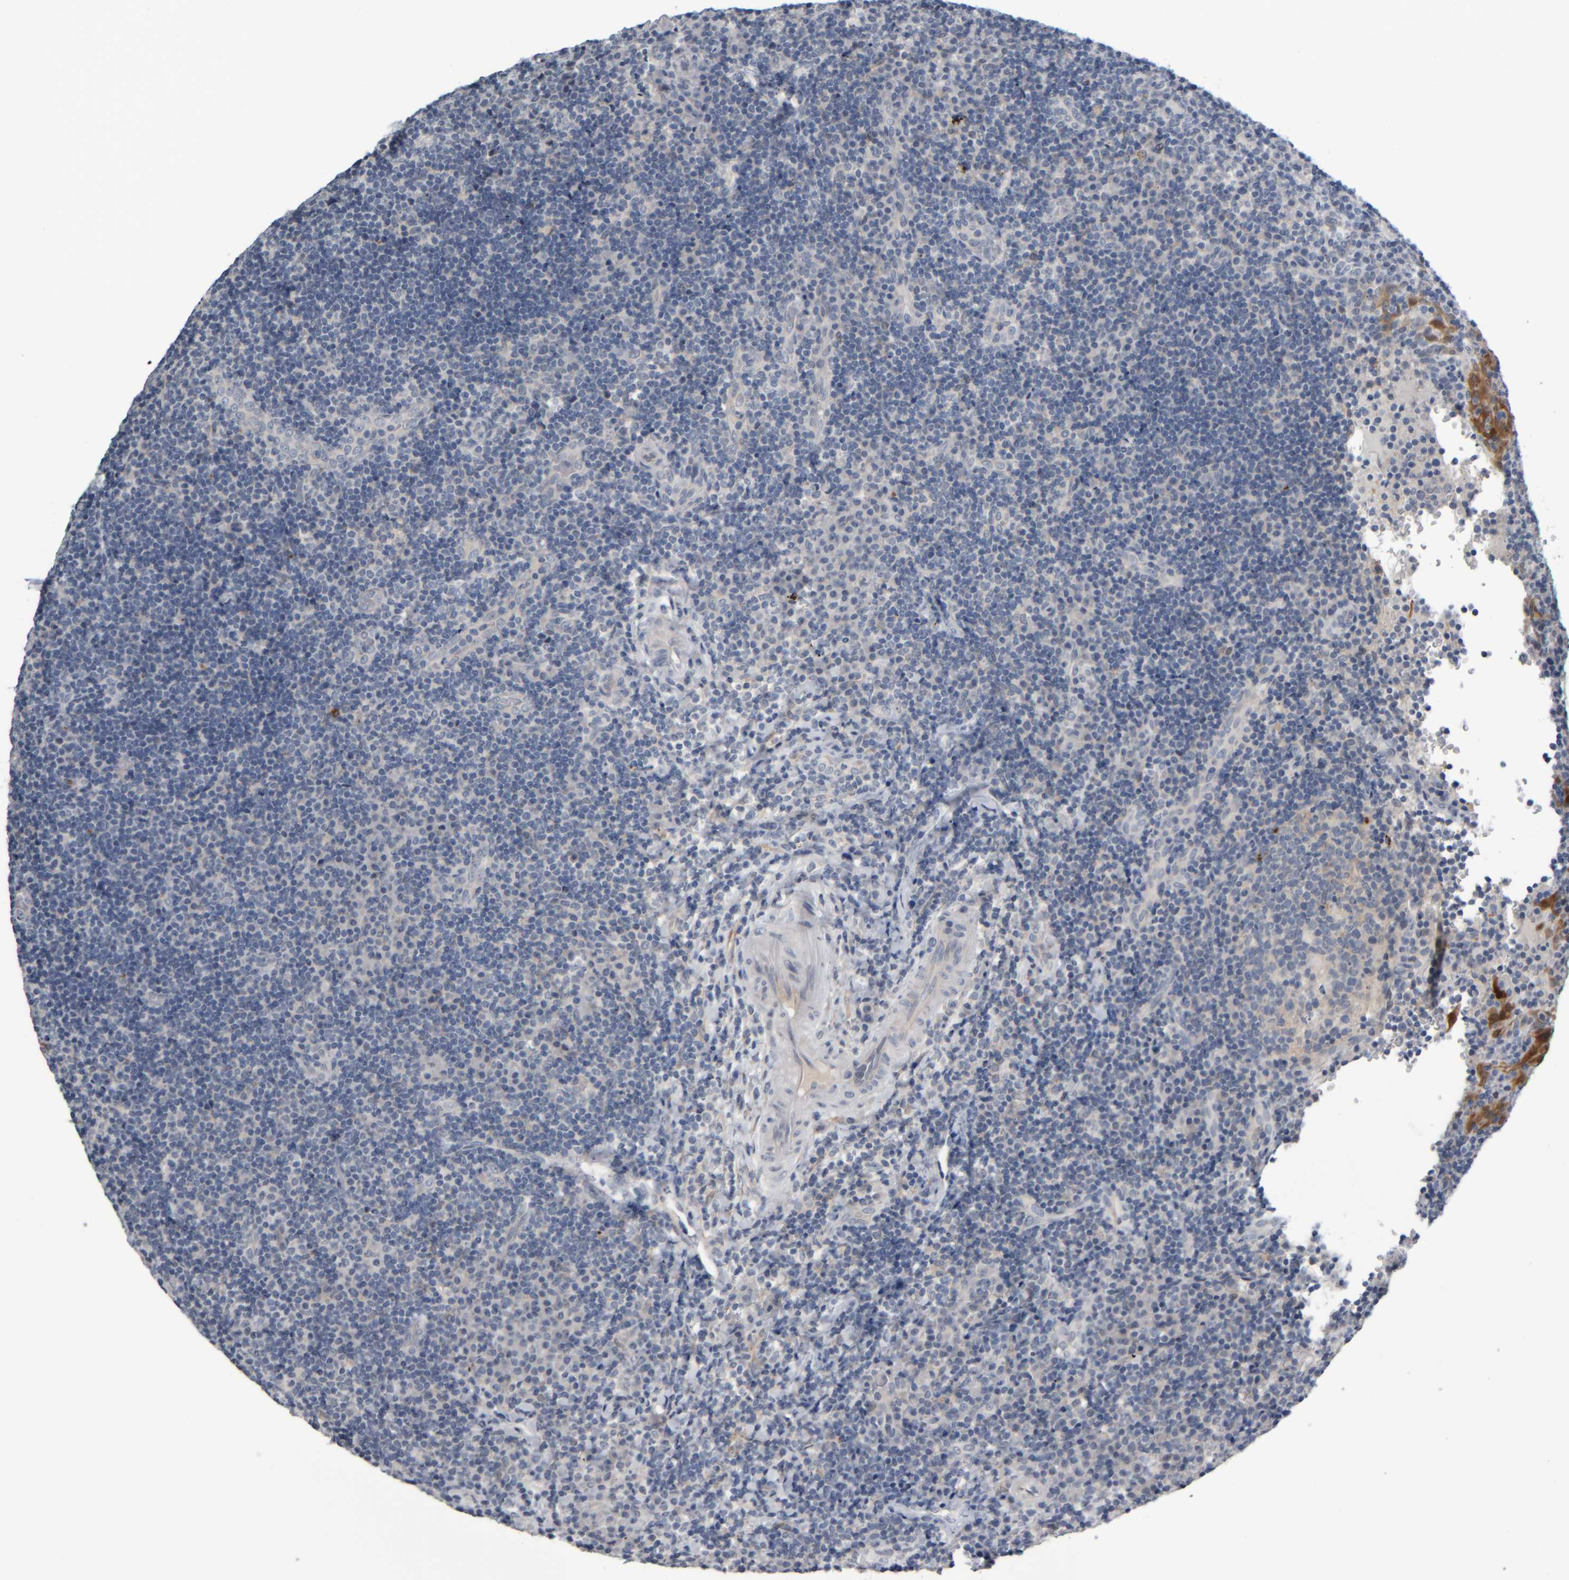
{"staining": {"intensity": "negative", "quantity": "none", "location": "none"}, "tissue": "lymphoma", "cell_type": "Tumor cells", "image_type": "cancer", "snomed": [{"axis": "morphology", "description": "Malignant lymphoma, non-Hodgkin's type, High grade"}, {"axis": "topography", "description": "Tonsil"}], "caption": "Immunohistochemistry image of neoplastic tissue: human lymphoma stained with DAB (3,3'-diaminobenzidine) shows no significant protein staining in tumor cells. (IHC, brightfield microscopy, high magnification).", "gene": "COL14A1", "patient": {"sex": "female", "age": 36}}